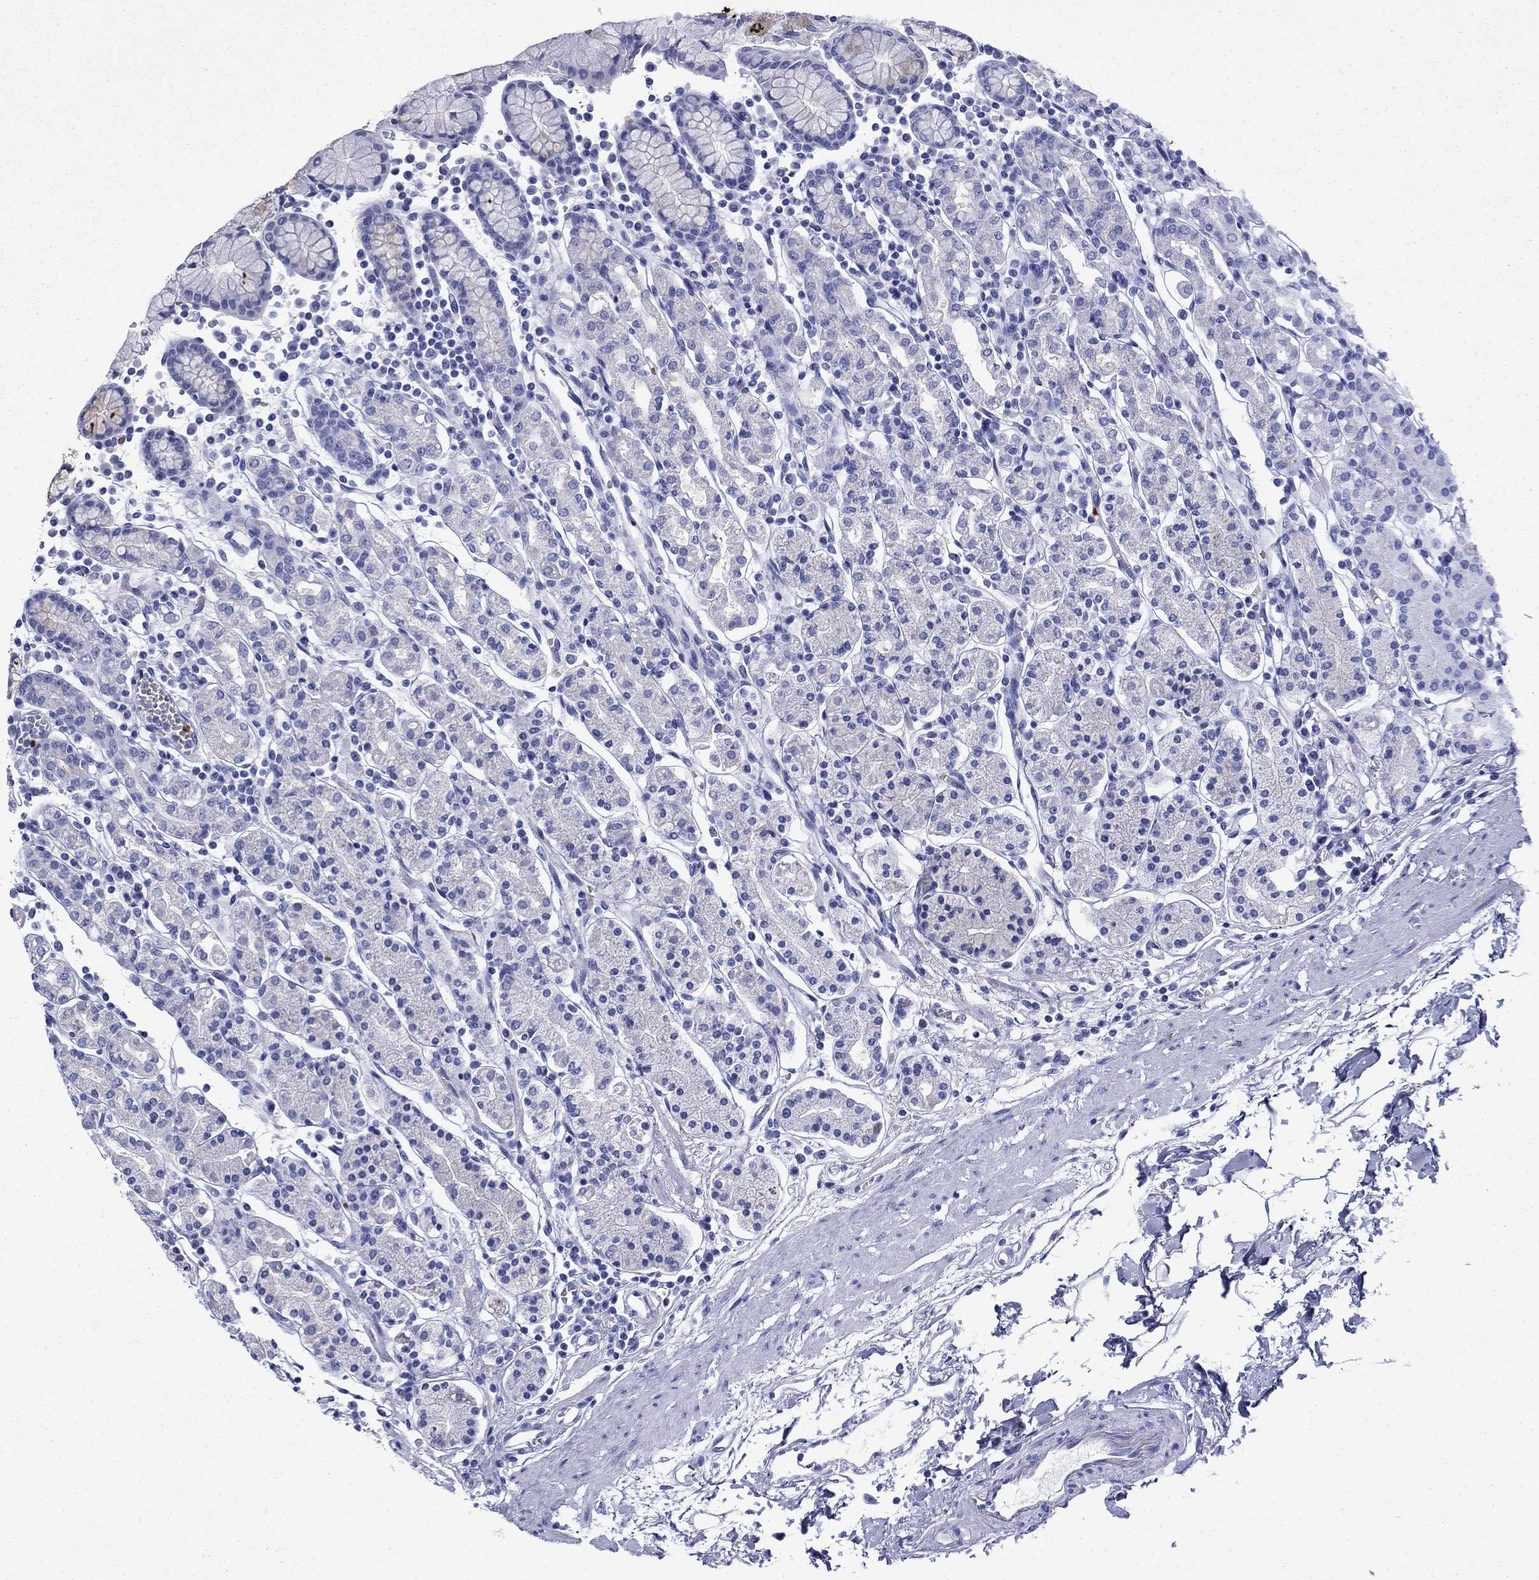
{"staining": {"intensity": "negative", "quantity": "none", "location": "none"}, "tissue": "stomach", "cell_type": "Glandular cells", "image_type": "normal", "snomed": [{"axis": "morphology", "description": "Normal tissue, NOS"}, {"axis": "topography", "description": "Stomach, upper"}, {"axis": "topography", "description": "Stomach"}], "caption": "A micrograph of human stomach is negative for staining in glandular cells. (Stains: DAB IHC with hematoxylin counter stain, Microscopy: brightfield microscopy at high magnification).", "gene": "ROM1", "patient": {"sex": "male", "age": 62}}